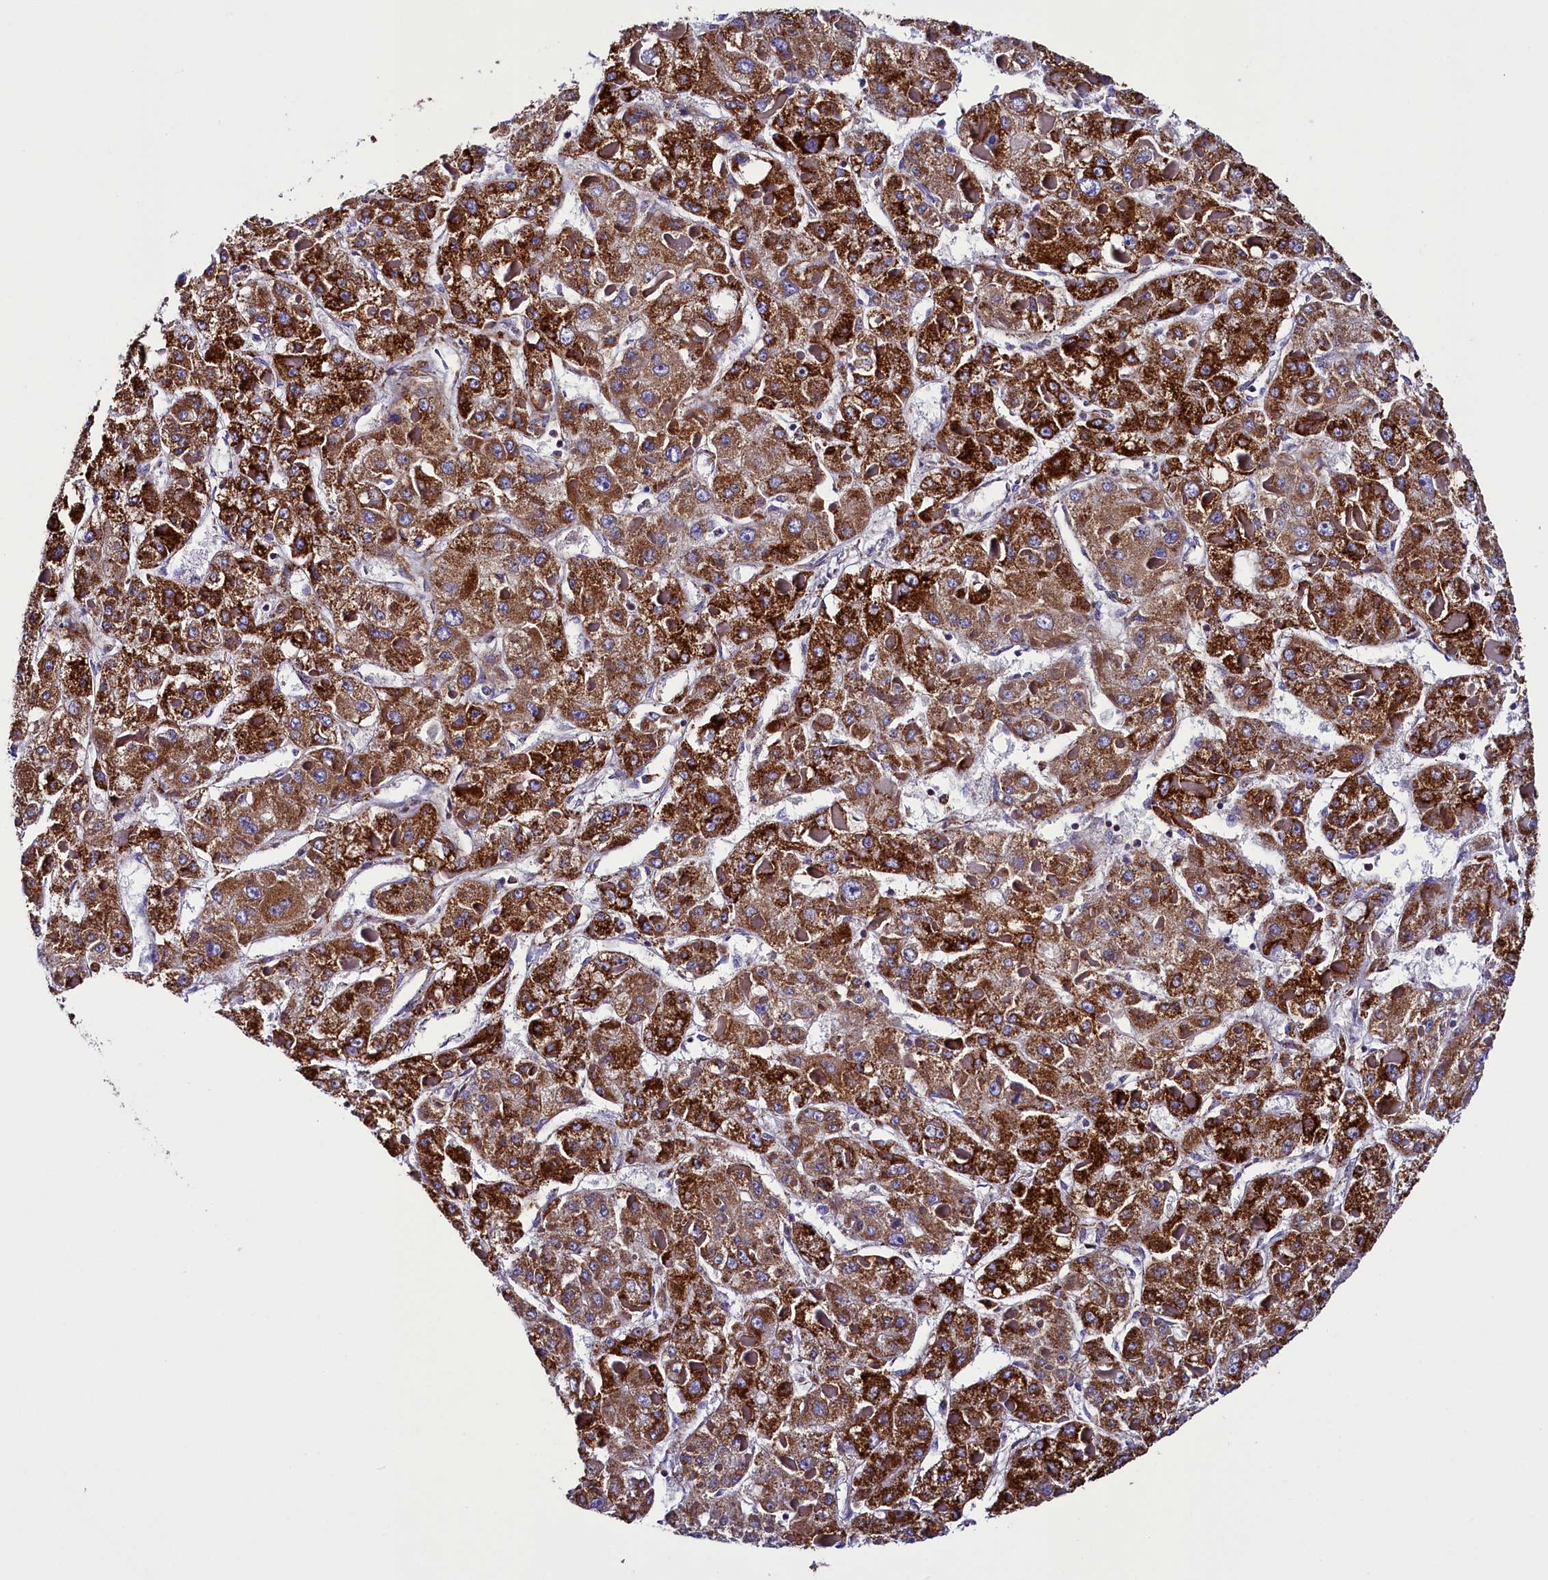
{"staining": {"intensity": "strong", "quantity": ">75%", "location": "cytoplasmic/membranous"}, "tissue": "liver cancer", "cell_type": "Tumor cells", "image_type": "cancer", "snomed": [{"axis": "morphology", "description": "Carcinoma, Hepatocellular, NOS"}, {"axis": "topography", "description": "Liver"}], "caption": "High-magnification brightfield microscopy of liver cancer (hepatocellular carcinoma) stained with DAB (3,3'-diaminobenzidine) (brown) and counterstained with hematoxylin (blue). tumor cells exhibit strong cytoplasmic/membranous positivity is present in approximately>75% of cells.", "gene": "SLC39A3", "patient": {"sex": "female", "age": 73}}